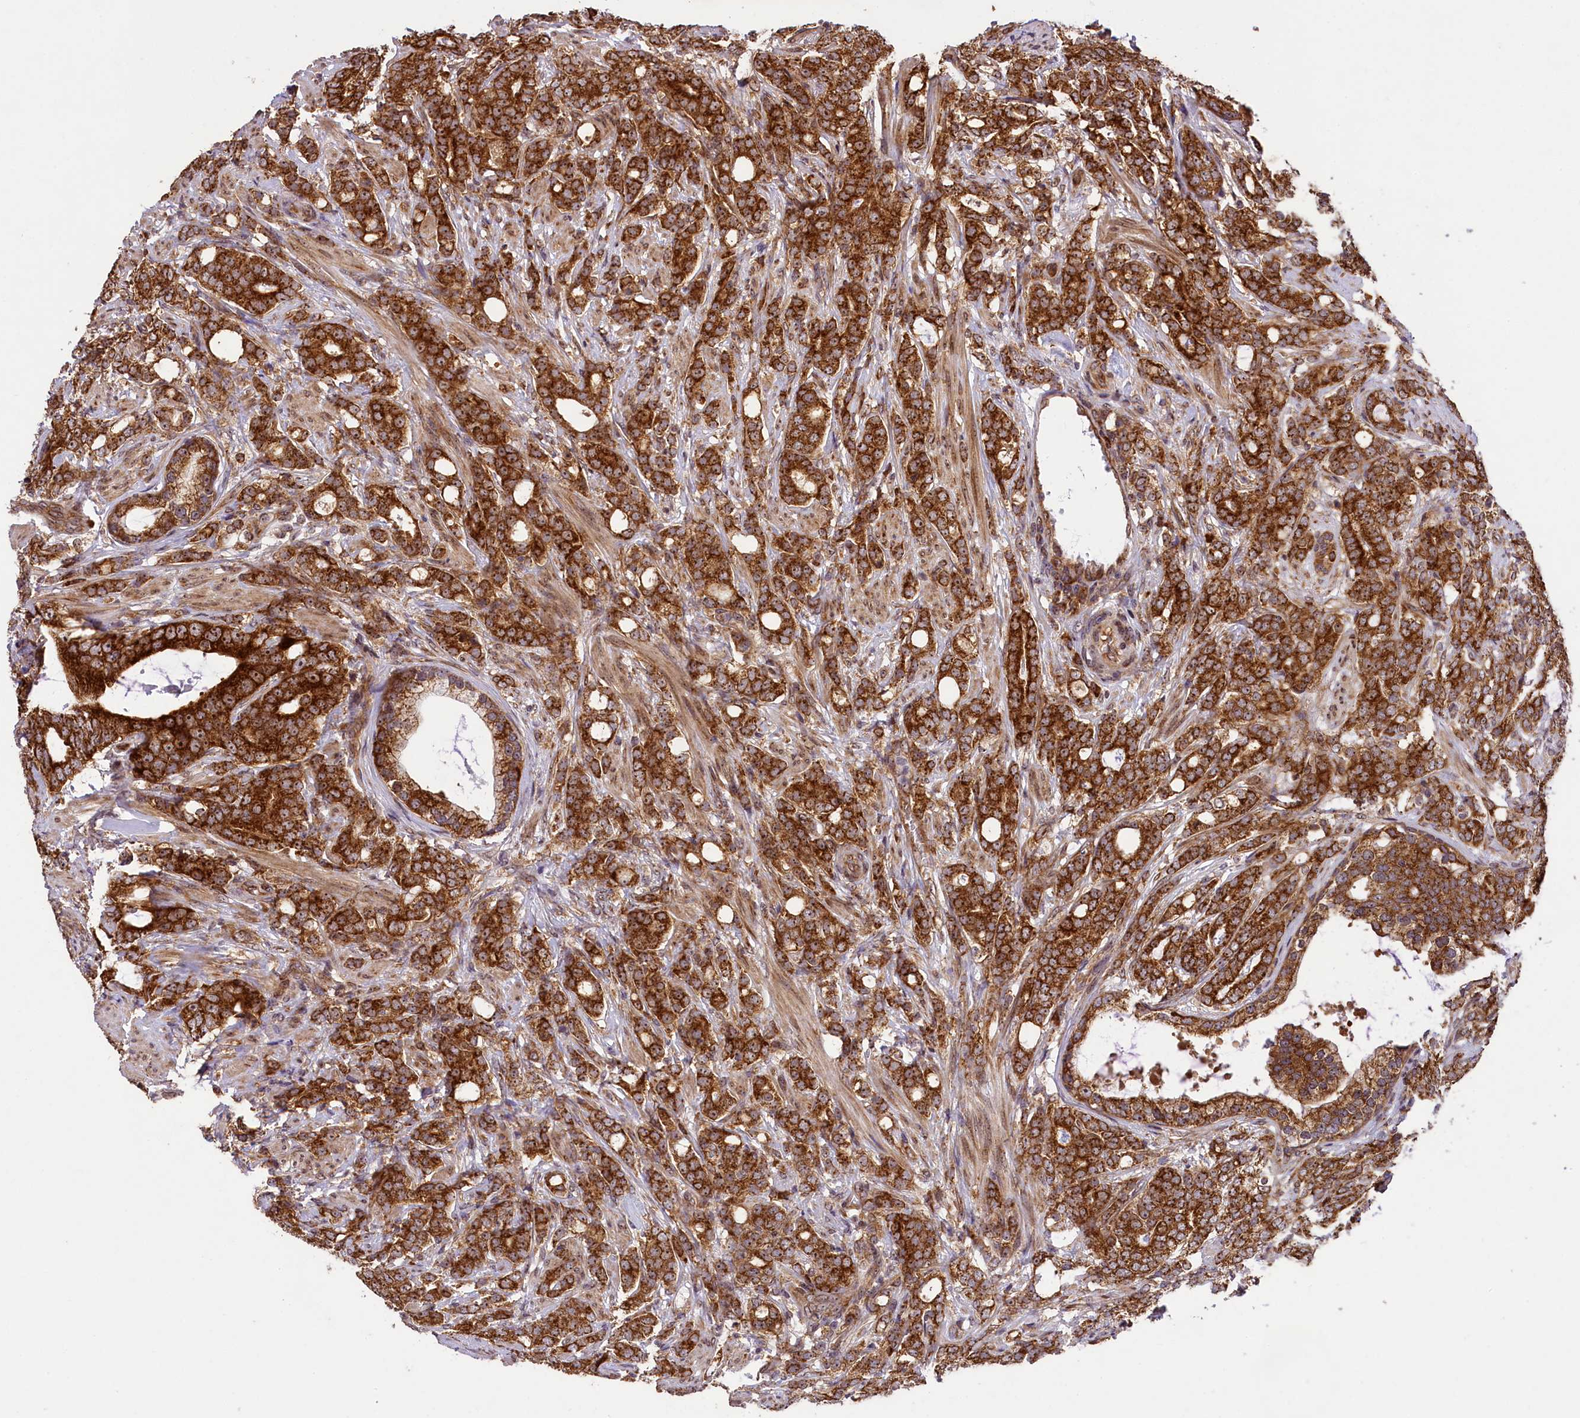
{"staining": {"intensity": "strong", "quantity": ">75%", "location": "cytoplasmic/membranous"}, "tissue": "prostate cancer", "cell_type": "Tumor cells", "image_type": "cancer", "snomed": [{"axis": "morphology", "description": "Adenocarcinoma, Low grade"}, {"axis": "topography", "description": "Prostate"}], "caption": "Prostate cancer (low-grade adenocarcinoma) stained with a brown dye displays strong cytoplasmic/membranous positive expression in approximately >75% of tumor cells.", "gene": "LARP4", "patient": {"sex": "male", "age": 71}}